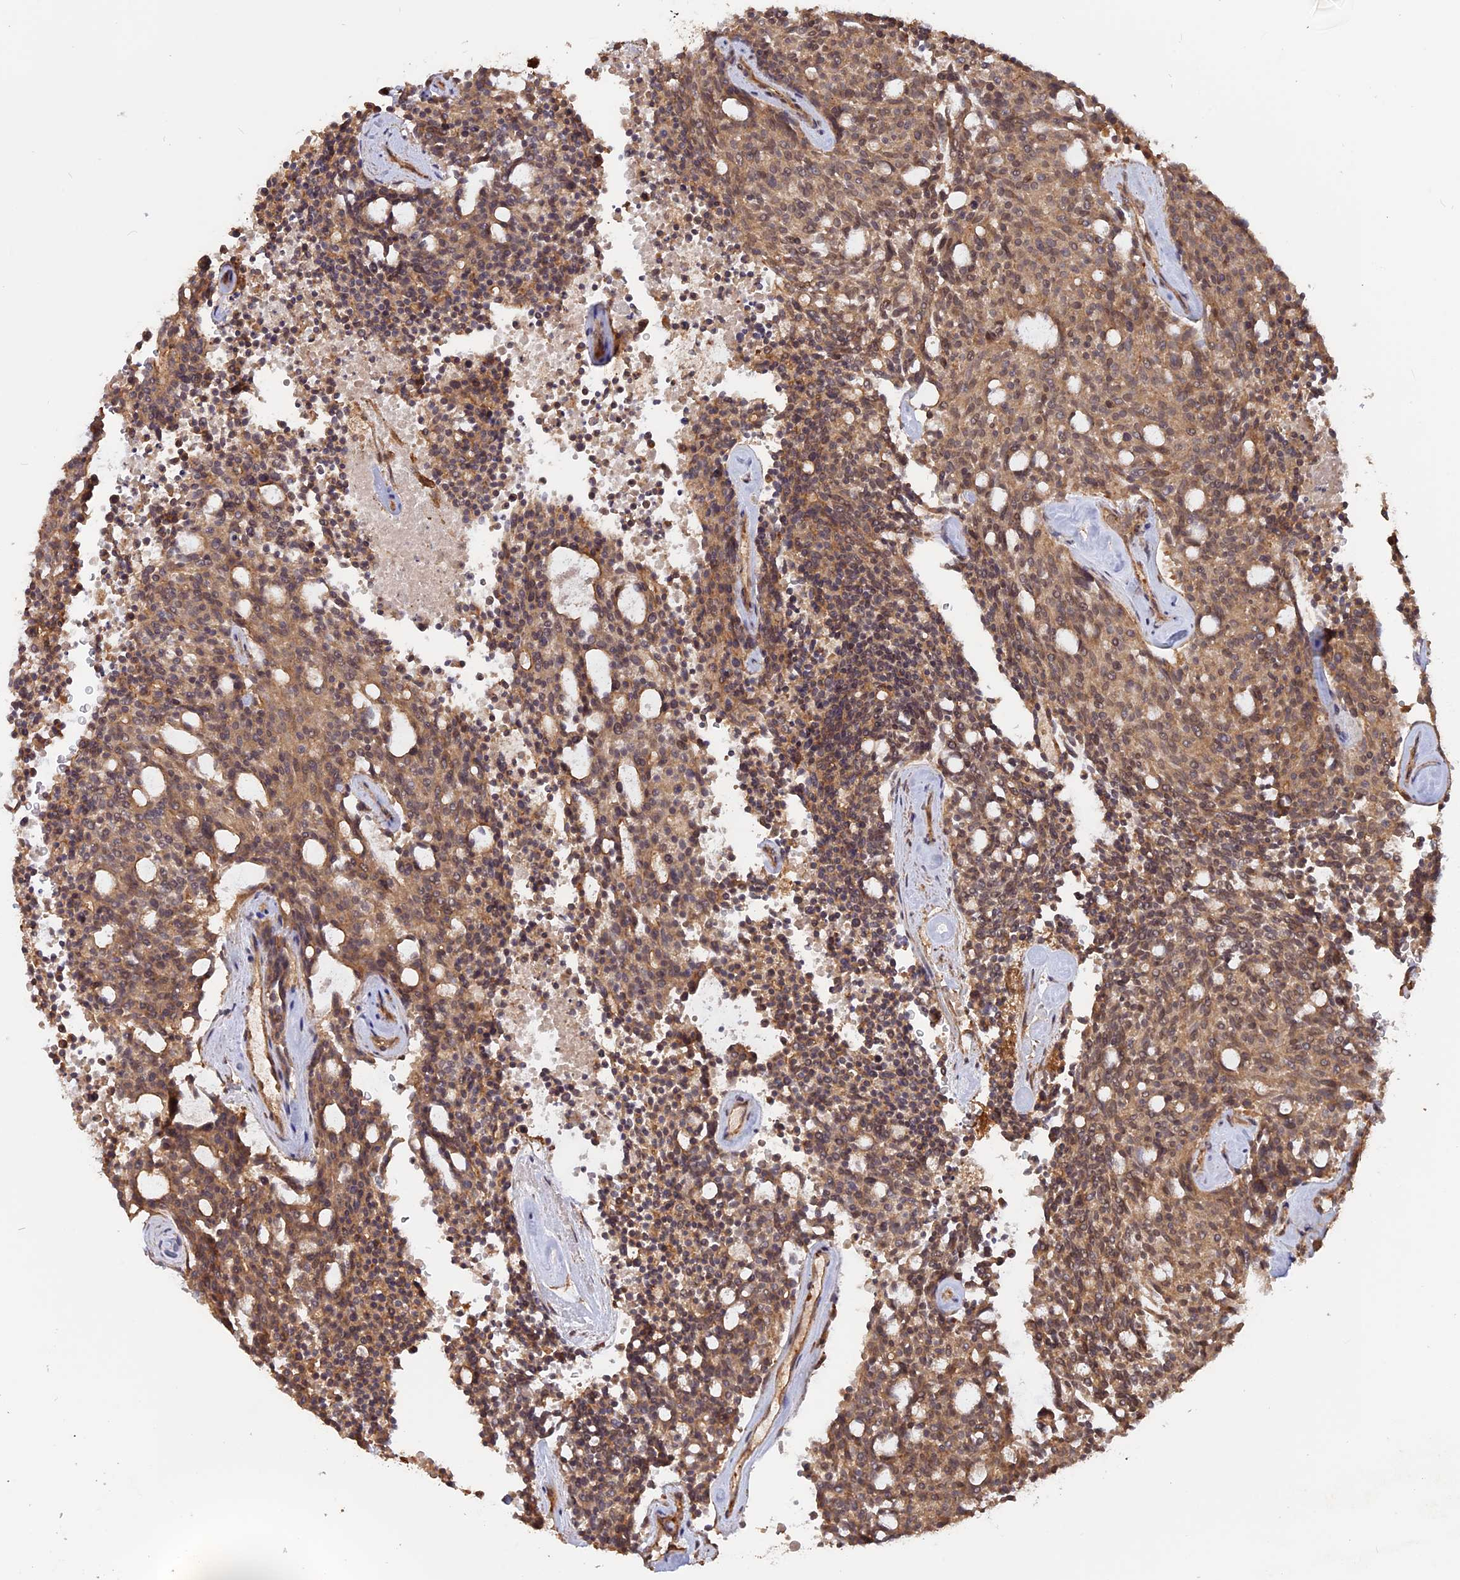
{"staining": {"intensity": "weak", "quantity": ">75%", "location": "cytoplasmic/membranous"}, "tissue": "carcinoid", "cell_type": "Tumor cells", "image_type": "cancer", "snomed": [{"axis": "morphology", "description": "Carcinoid, malignant, NOS"}, {"axis": "topography", "description": "Pancreas"}], "caption": "There is low levels of weak cytoplasmic/membranous positivity in tumor cells of malignant carcinoid, as demonstrated by immunohistochemical staining (brown color).", "gene": "CCDC174", "patient": {"sex": "female", "age": 54}}